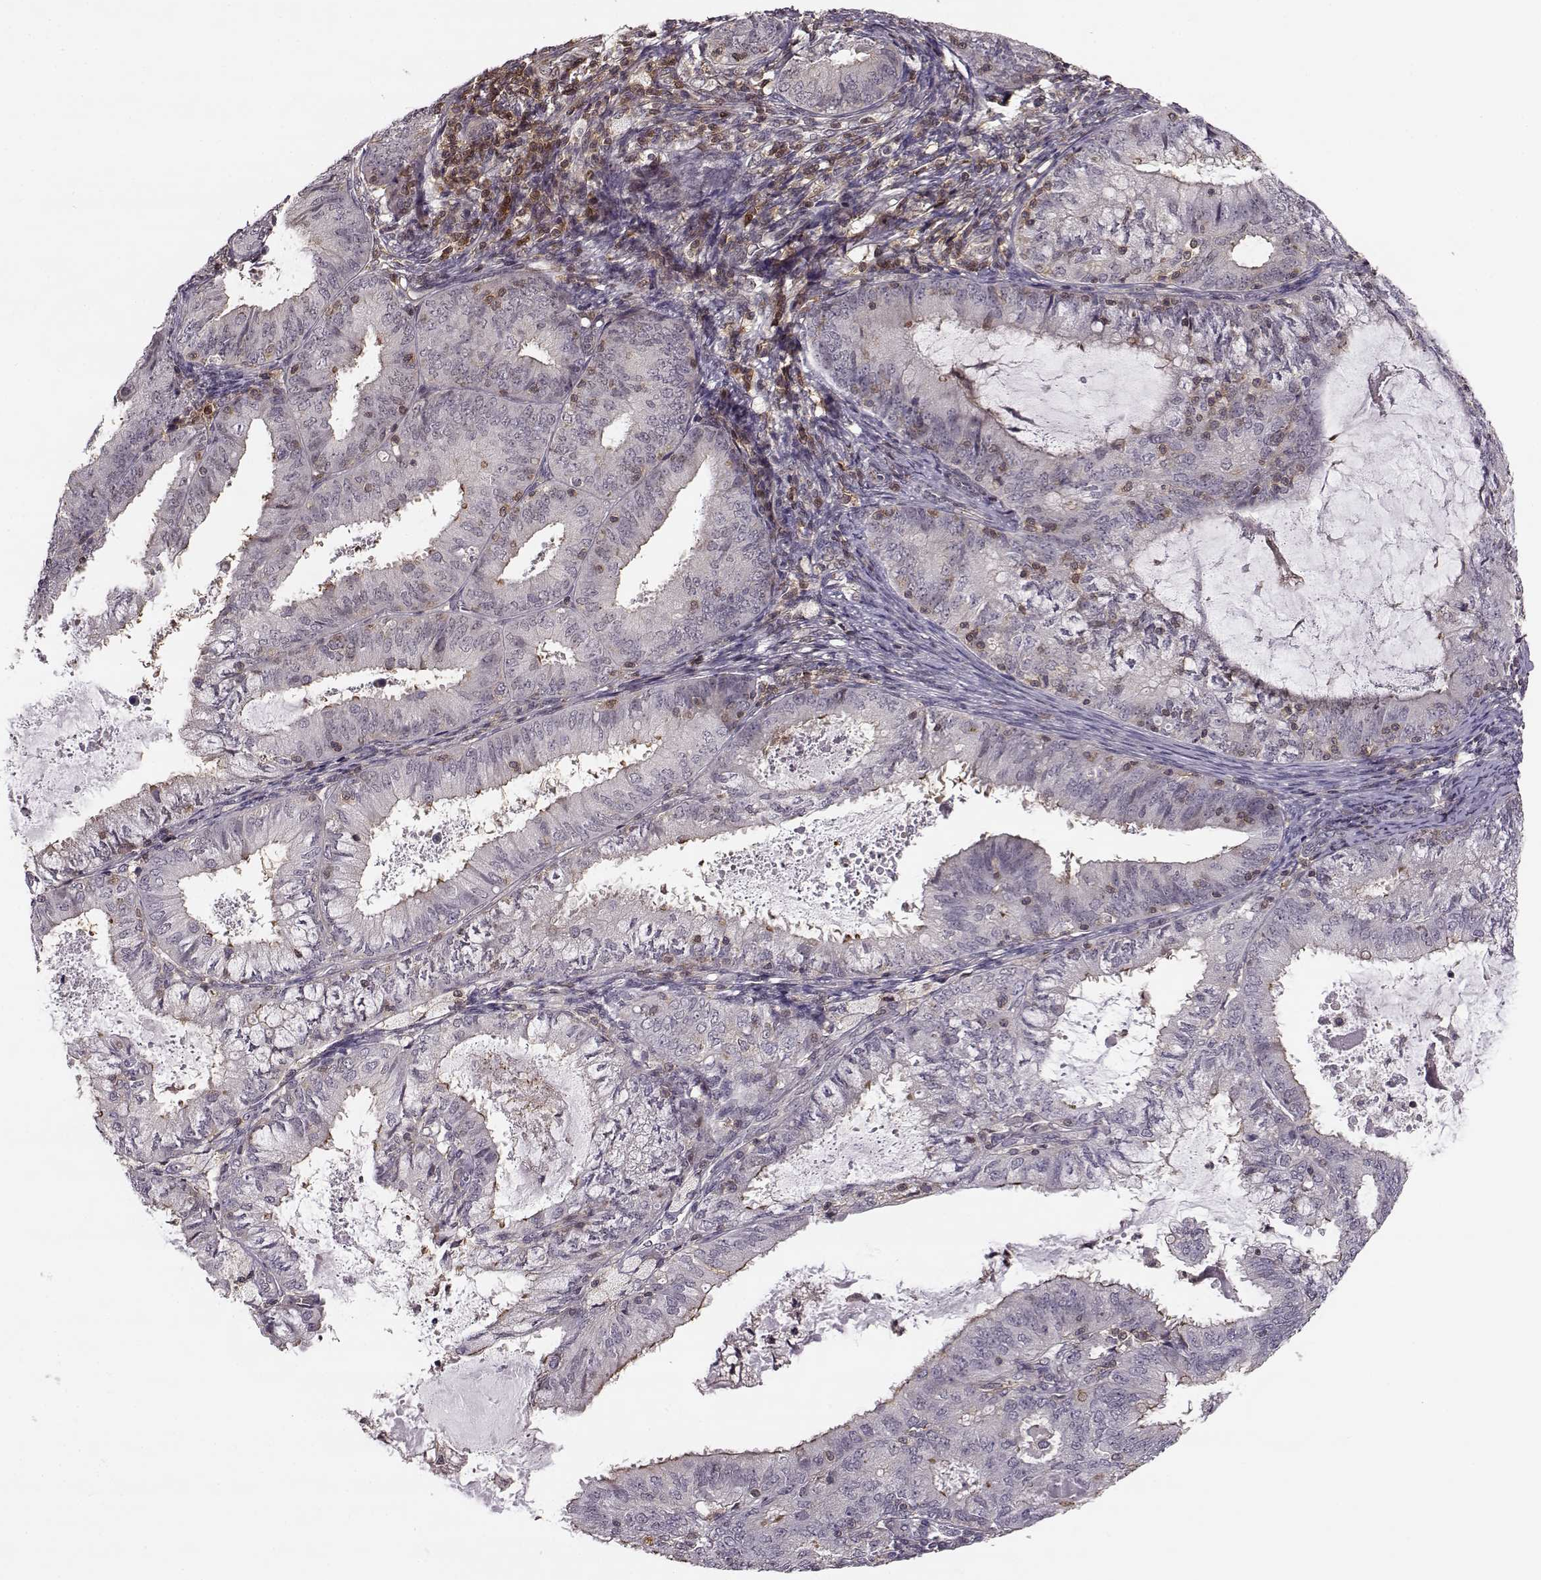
{"staining": {"intensity": "negative", "quantity": "none", "location": "none"}, "tissue": "endometrial cancer", "cell_type": "Tumor cells", "image_type": "cancer", "snomed": [{"axis": "morphology", "description": "Adenocarcinoma, NOS"}, {"axis": "topography", "description": "Endometrium"}], "caption": "Tumor cells are negative for brown protein staining in adenocarcinoma (endometrial).", "gene": "MFSD1", "patient": {"sex": "female", "age": 57}}